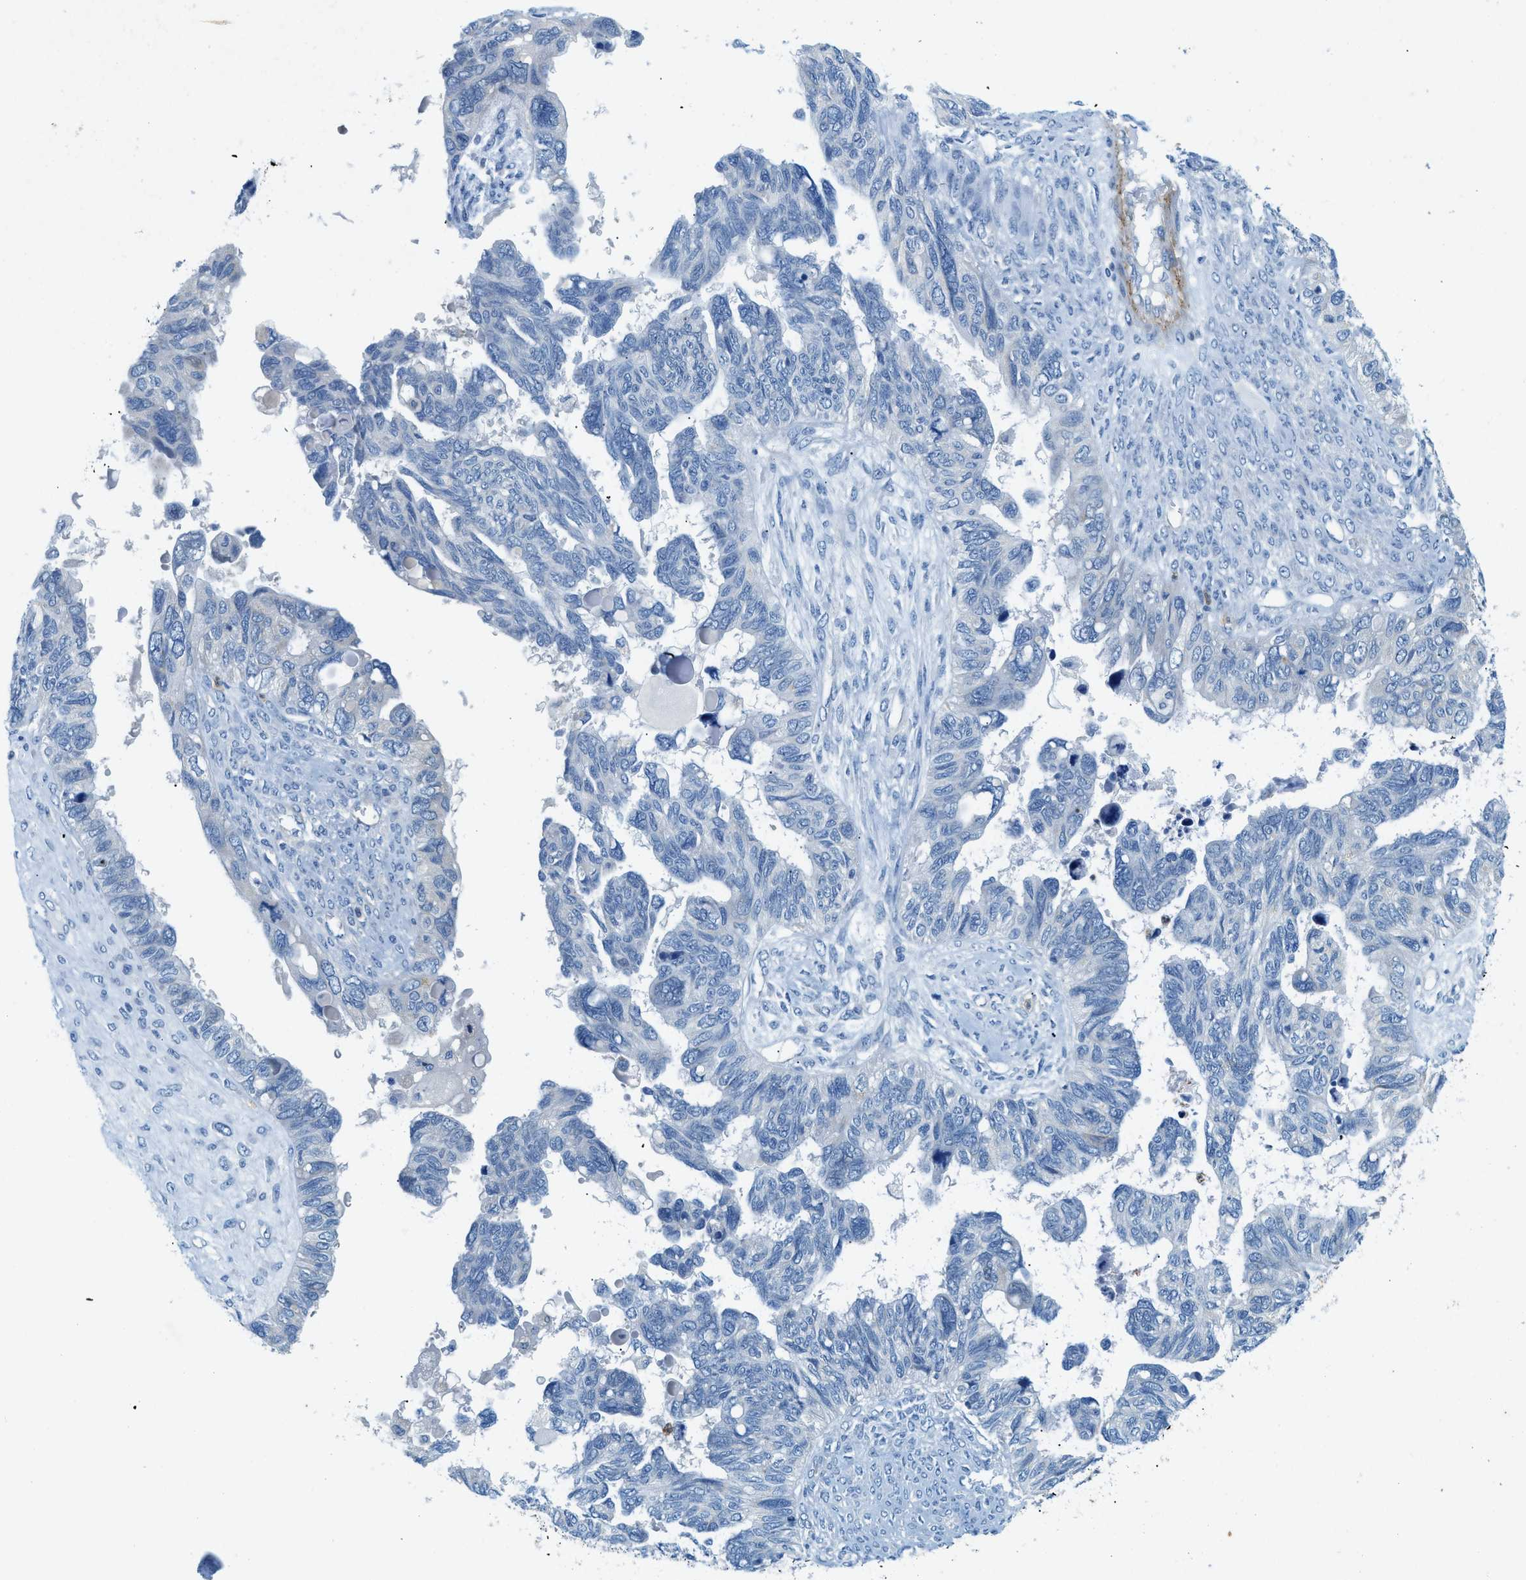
{"staining": {"intensity": "negative", "quantity": "none", "location": "none"}, "tissue": "ovarian cancer", "cell_type": "Tumor cells", "image_type": "cancer", "snomed": [{"axis": "morphology", "description": "Cystadenocarcinoma, serous, NOS"}, {"axis": "topography", "description": "Ovary"}], "caption": "This histopathology image is of ovarian cancer (serous cystadenocarcinoma) stained with immunohistochemistry (IHC) to label a protein in brown with the nuclei are counter-stained blue. There is no positivity in tumor cells. The staining was performed using DAB to visualize the protein expression in brown, while the nuclei were stained in blue with hematoxylin (Magnification: 20x).", "gene": "ZDHHC13", "patient": {"sex": "female", "age": 79}}